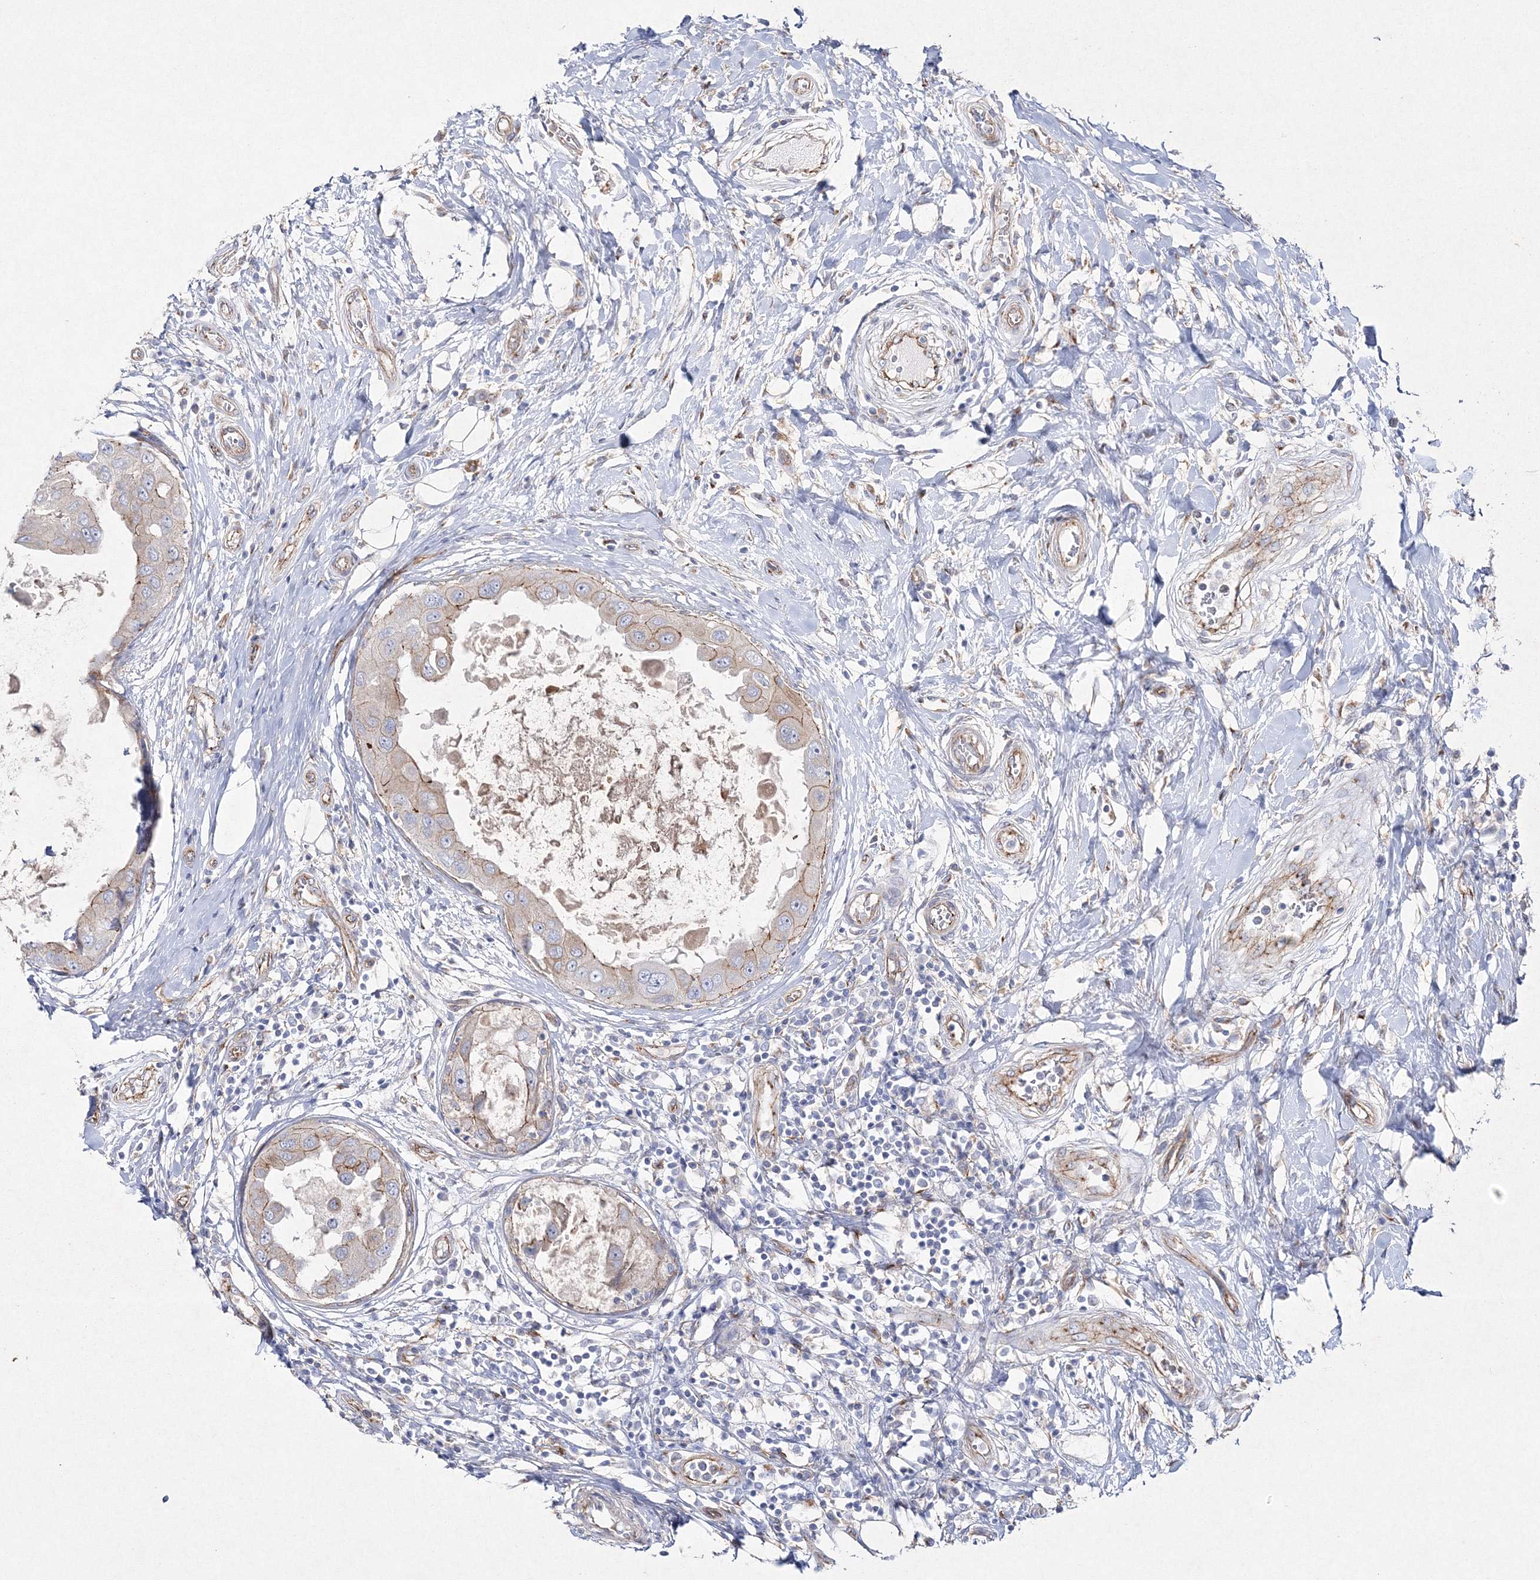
{"staining": {"intensity": "moderate", "quantity": "25%-75%", "location": "cytoplasmic/membranous"}, "tissue": "breast cancer", "cell_type": "Tumor cells", "image_type": "cancer", "snomed": [{"axis": "morphology", "description": "Duct carcinoma"}, {"axis": "topography", "description": "Breast"}], "caption": "Protein analysis of breast cancer (intraductal carcinoma) tissue displays moderate cytoplasmic/membranous positivity in approximately 25%-75% of tumor cells.", "gene": "NAA40", "patient": {"sex": "female", "age": 27}}